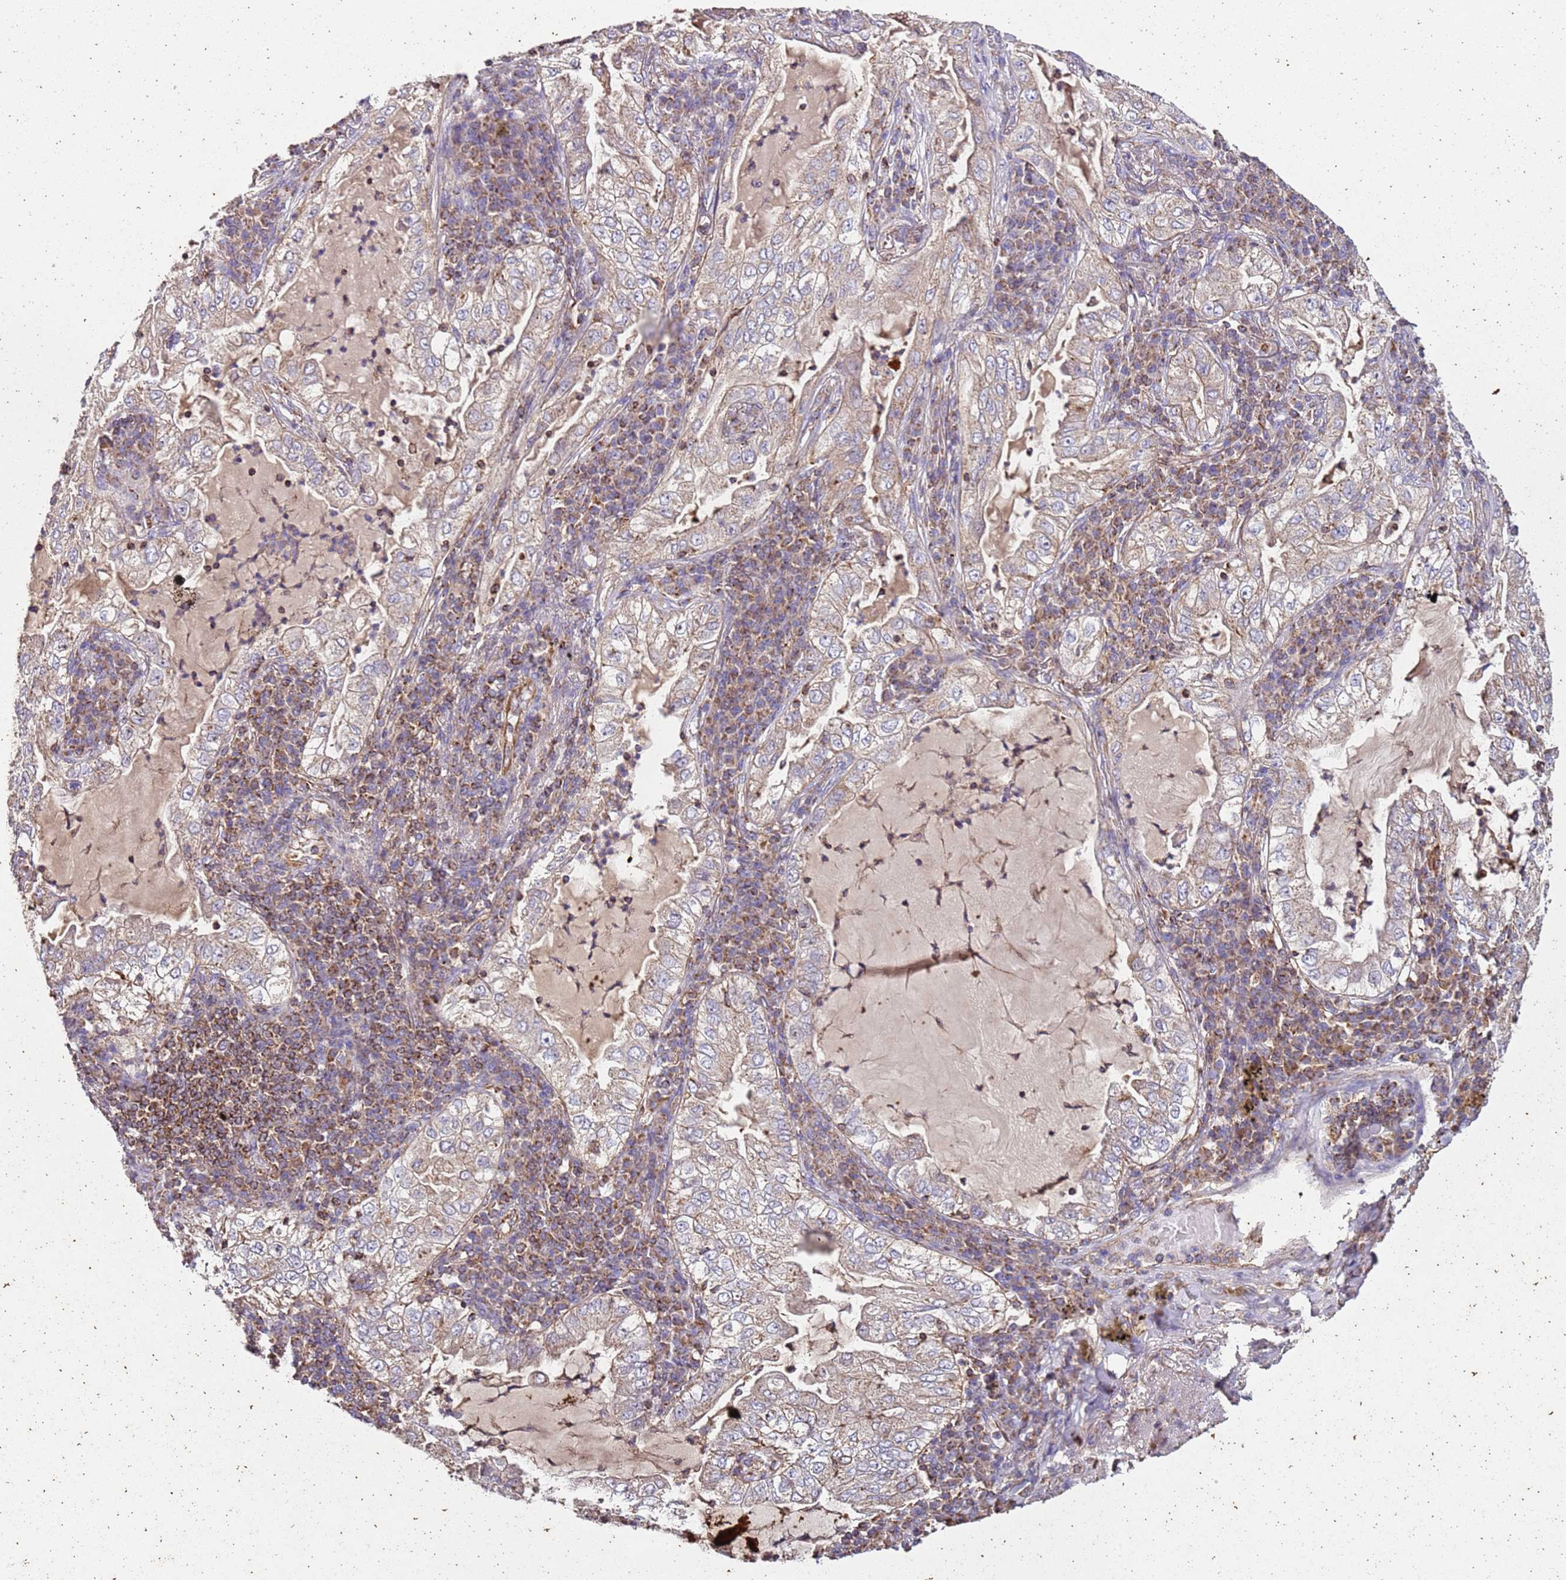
{"staining": {"intensity": "weak", "quantity": "<25%", "location": "cytoplasmic/membranous"}, "tissue": "lung cancer", "cell_type": "Tumor cells", "image_type": "cancer", "snomed": [{"axis": "morphology", "description": "Adenocarcinoma, NOS"}, {"axis": "topography", "description": "Lung"}], "caption": "A histopathology image of adenocarcinoma (lung) stained for a protein demonstrates no brown staining in tumor cells.", "gene": "RMND5A", "patient": {"sex": "female", "age": 73}}